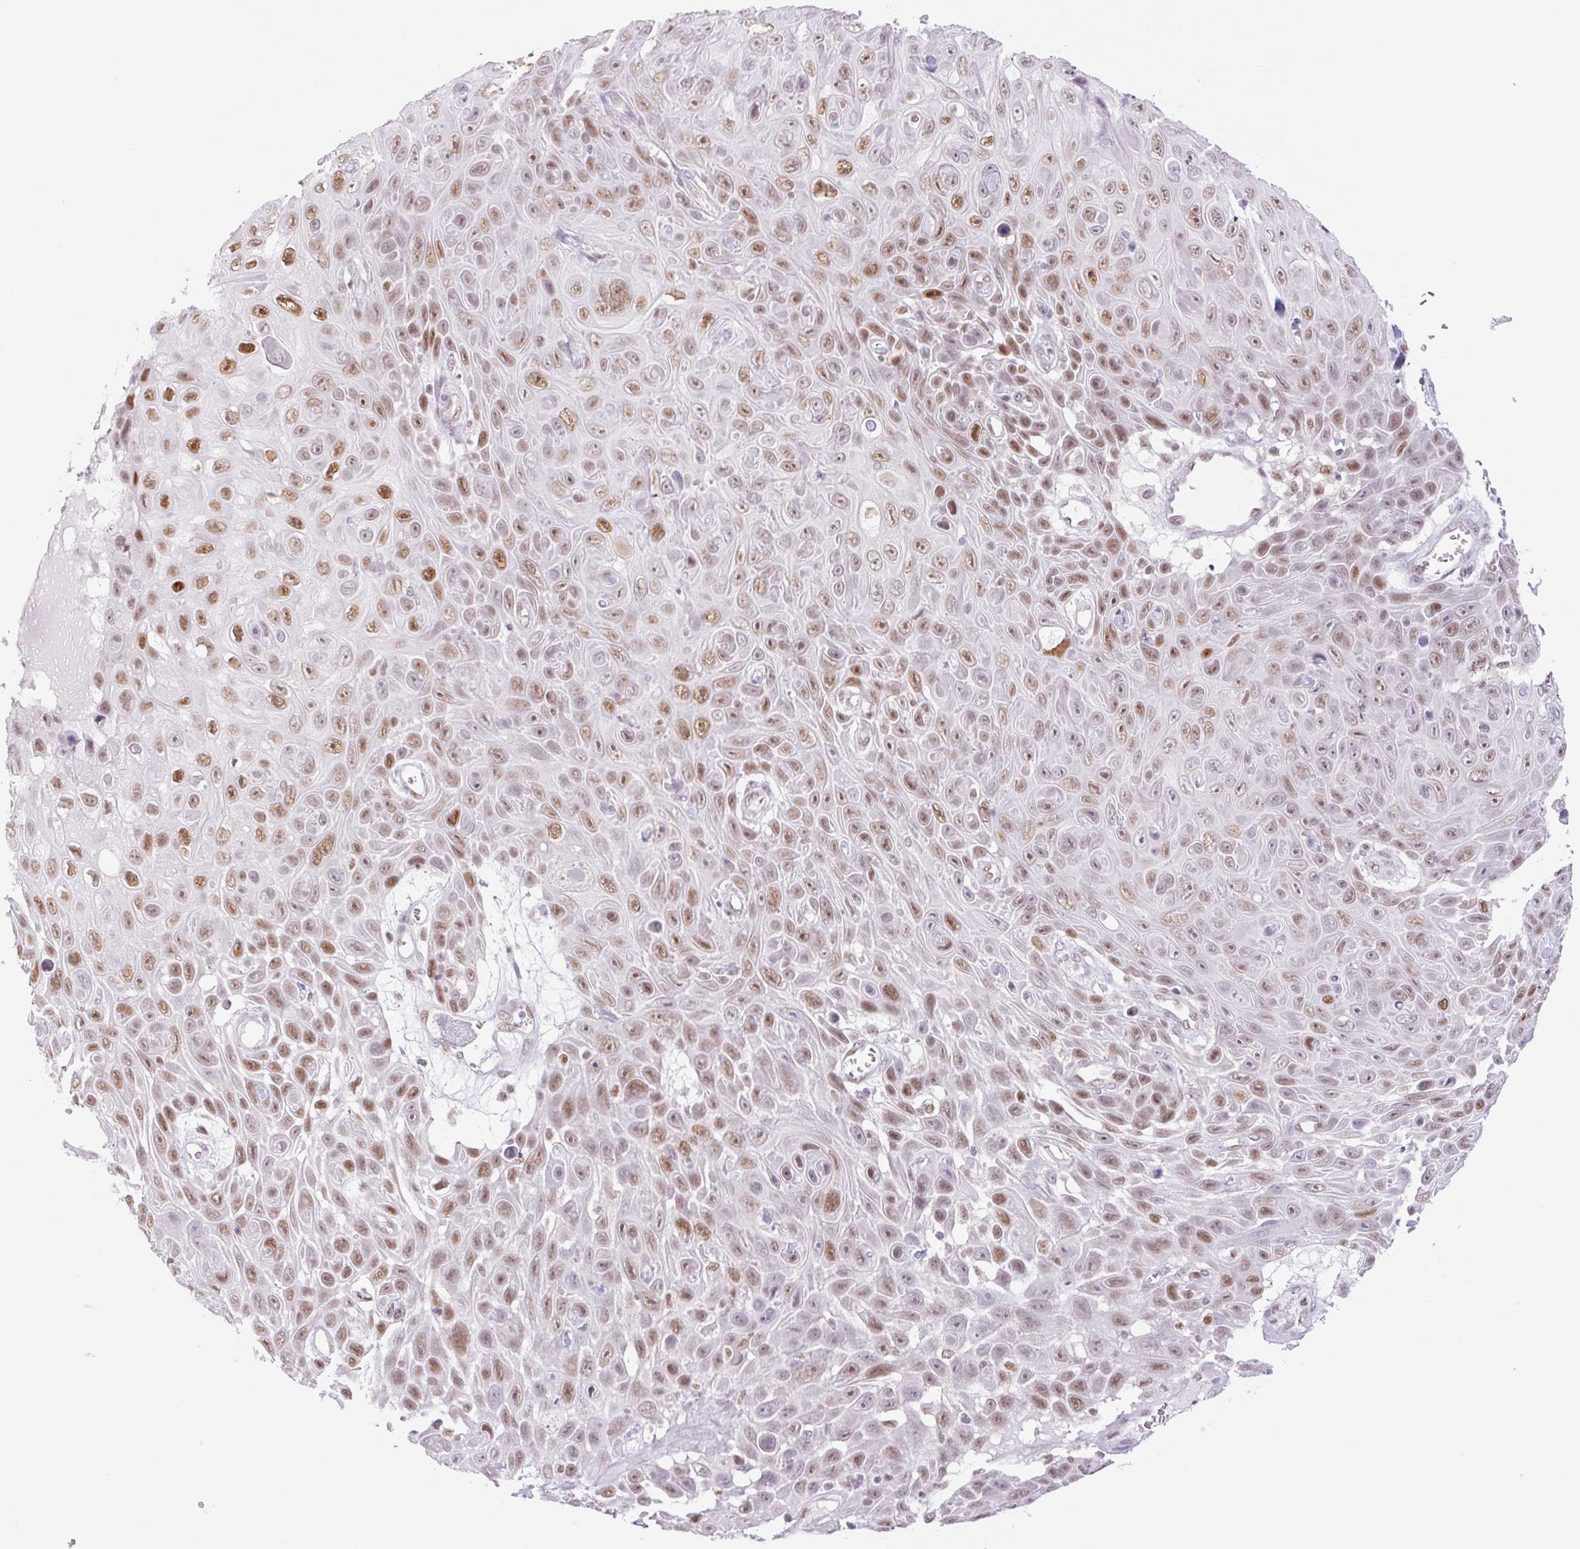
{"staining": {"intensity": "moderate", "quantity": "25%-75%", "location": "nuclear"}, "tissue": "skin cancer", "cell_type": "Tumor cells", "image_type": "cancer", "snomed": [{"axis": "morphology", "description": "Squamous cell carcinoma, NOS"}, {"axis": "topography", "description": "Skin"}], "caption": "Moderate nuclear positivity is appreciated in about 25%-75% of tumor cells in squamous cell carcinoma (skin).", "gene": "TLE3", "patient": {"sex": "male", "age": 82}}